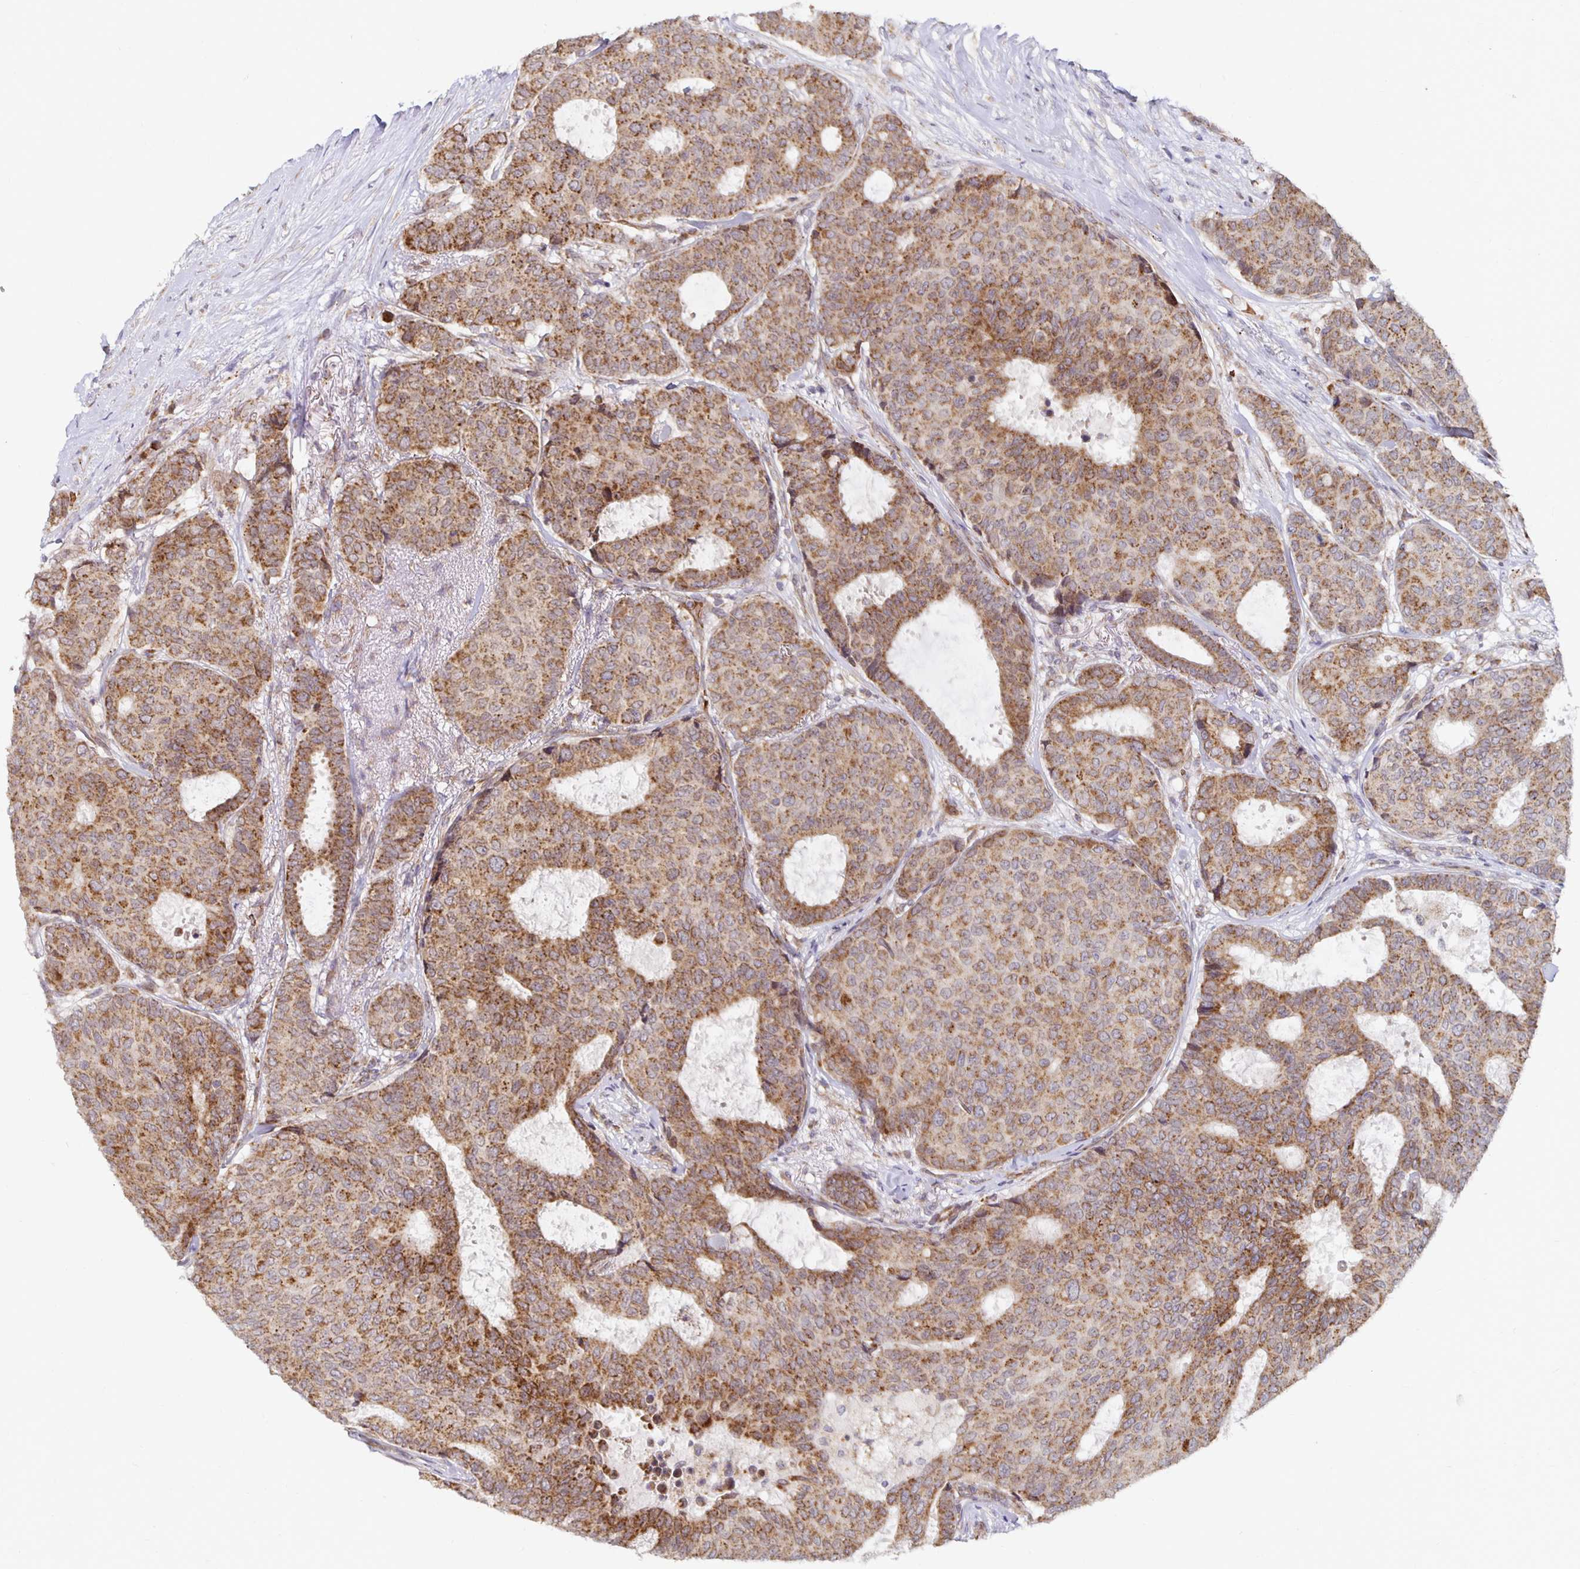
{"staining": {"intensity": "moderate", "quantity": ">75%", "location": "cytoplasmic/membranous"}, "tissue": "breast cancer", "cell_type": "Tumor cells", "image_type": "cancer", "snomed": [{"axis": "morphology", "description": "Duct carcinoma"}, {"axis": "topography", "description": "Breast"}], "caption": "Protein expression analysis of breast cancer (infiltrating ductal carcinoma) exhibits moderate cytoplasmic/membranous positivity in approximately >75% of tumor cells.", "gene": "MRPL28", "patient": {"sex": "female", "age": 75}}